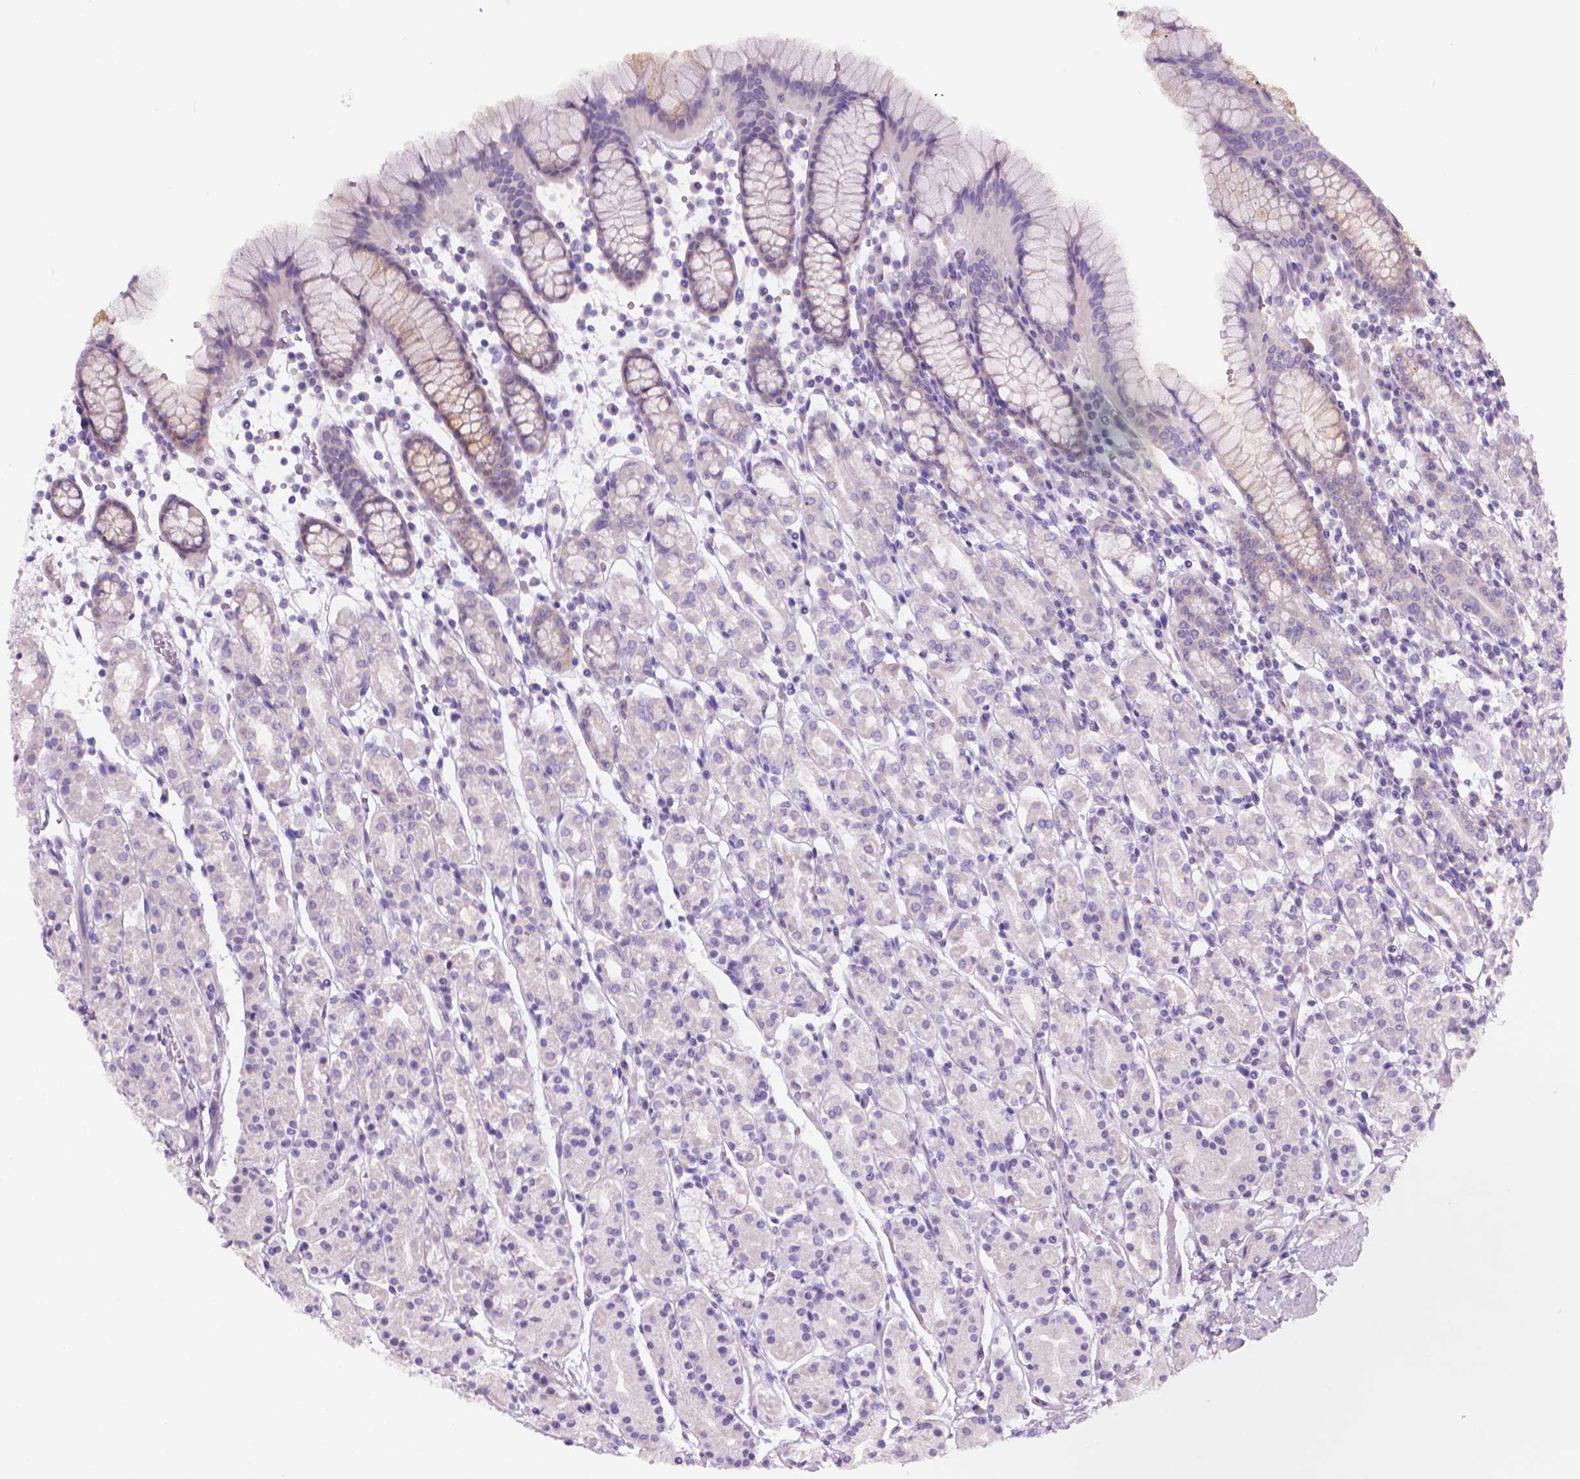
{"staining": {"intensity": "weak", "quantity": "<25%", "location": "cytoplasmic/membranous"}, "tissue": "stomach", "cell_type": "Glandular cells", "image_type": "normal", "snomed": [{"axis": "morphology", "description": "Normal tissue, NOS"}, {"axis": "topography", "description": "Stomach, upper"}, {"axis": "topography", "description": "Stomach"}], "caption": "IHC of normal human stomach demonstrates no expression in glandular cells.", "gene": "ENSG00000187186", "patient": {"sex": "male", "age": 62}}